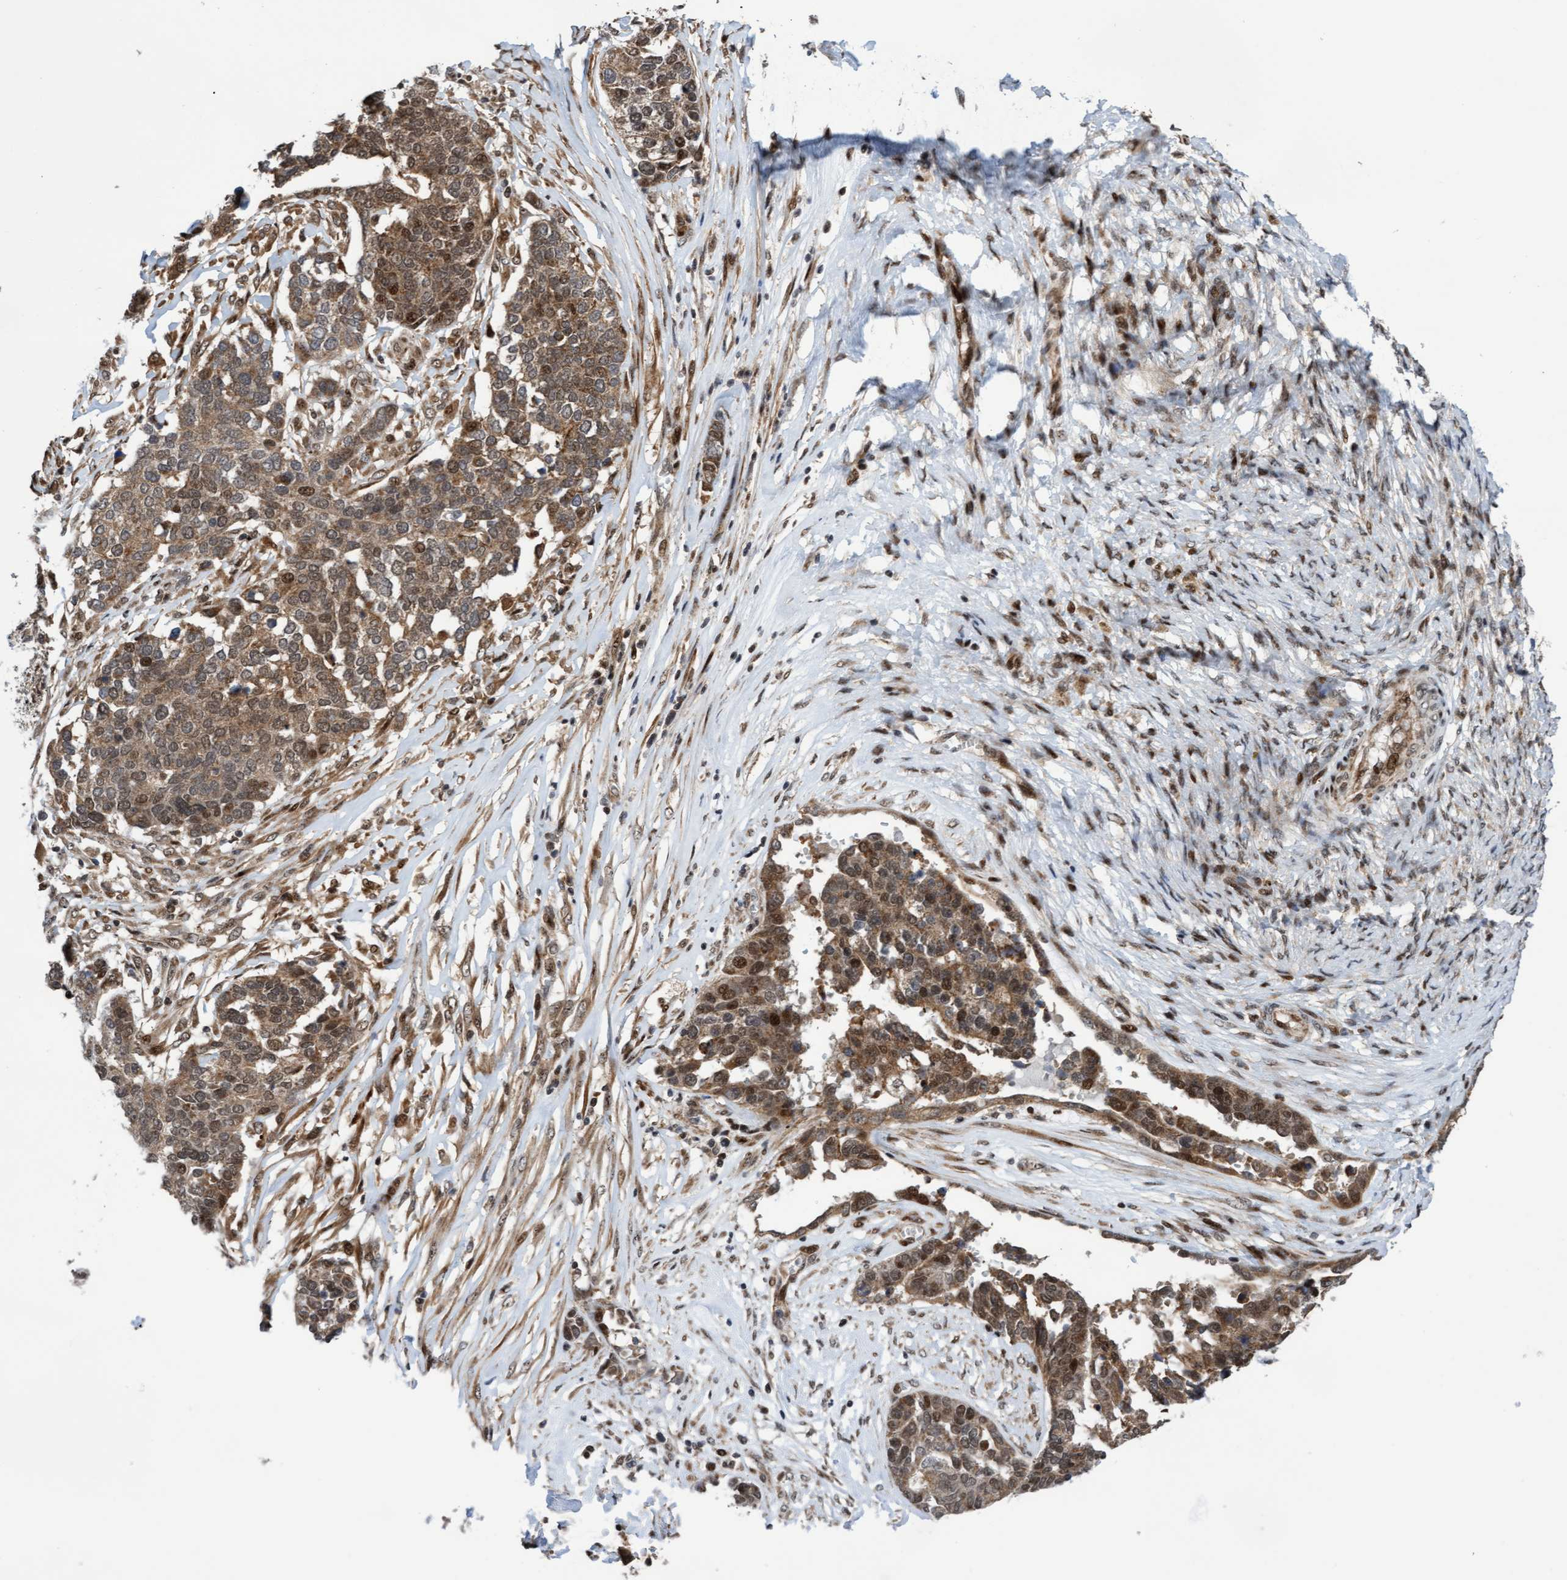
{"staining": {"intensity": "moderate", "quantity": ">75%", "location": "cytoplasmic/membranous,nuclear"}, "tissue": "ovarian cancer", "cell_type": "Tumor cells", "image_type": "cancer", "snomed": [{"axis": "morphology", "description": "Cystadenocarcinoma, serous, NOS"}, {"axis": "topography", "description": "Ovary"}], "caption": "An immunohistochemistry (IHC) photomicrograph of tumor tissue is shown. Protein staining in brown labels moderate cytoplasmic/membranous and nuclear positivity in serous cystadenocarcinoma (ovarian) within tumor cells.", "gene": "ITFG1", "patient": {"sex": "female", "age": 44}}